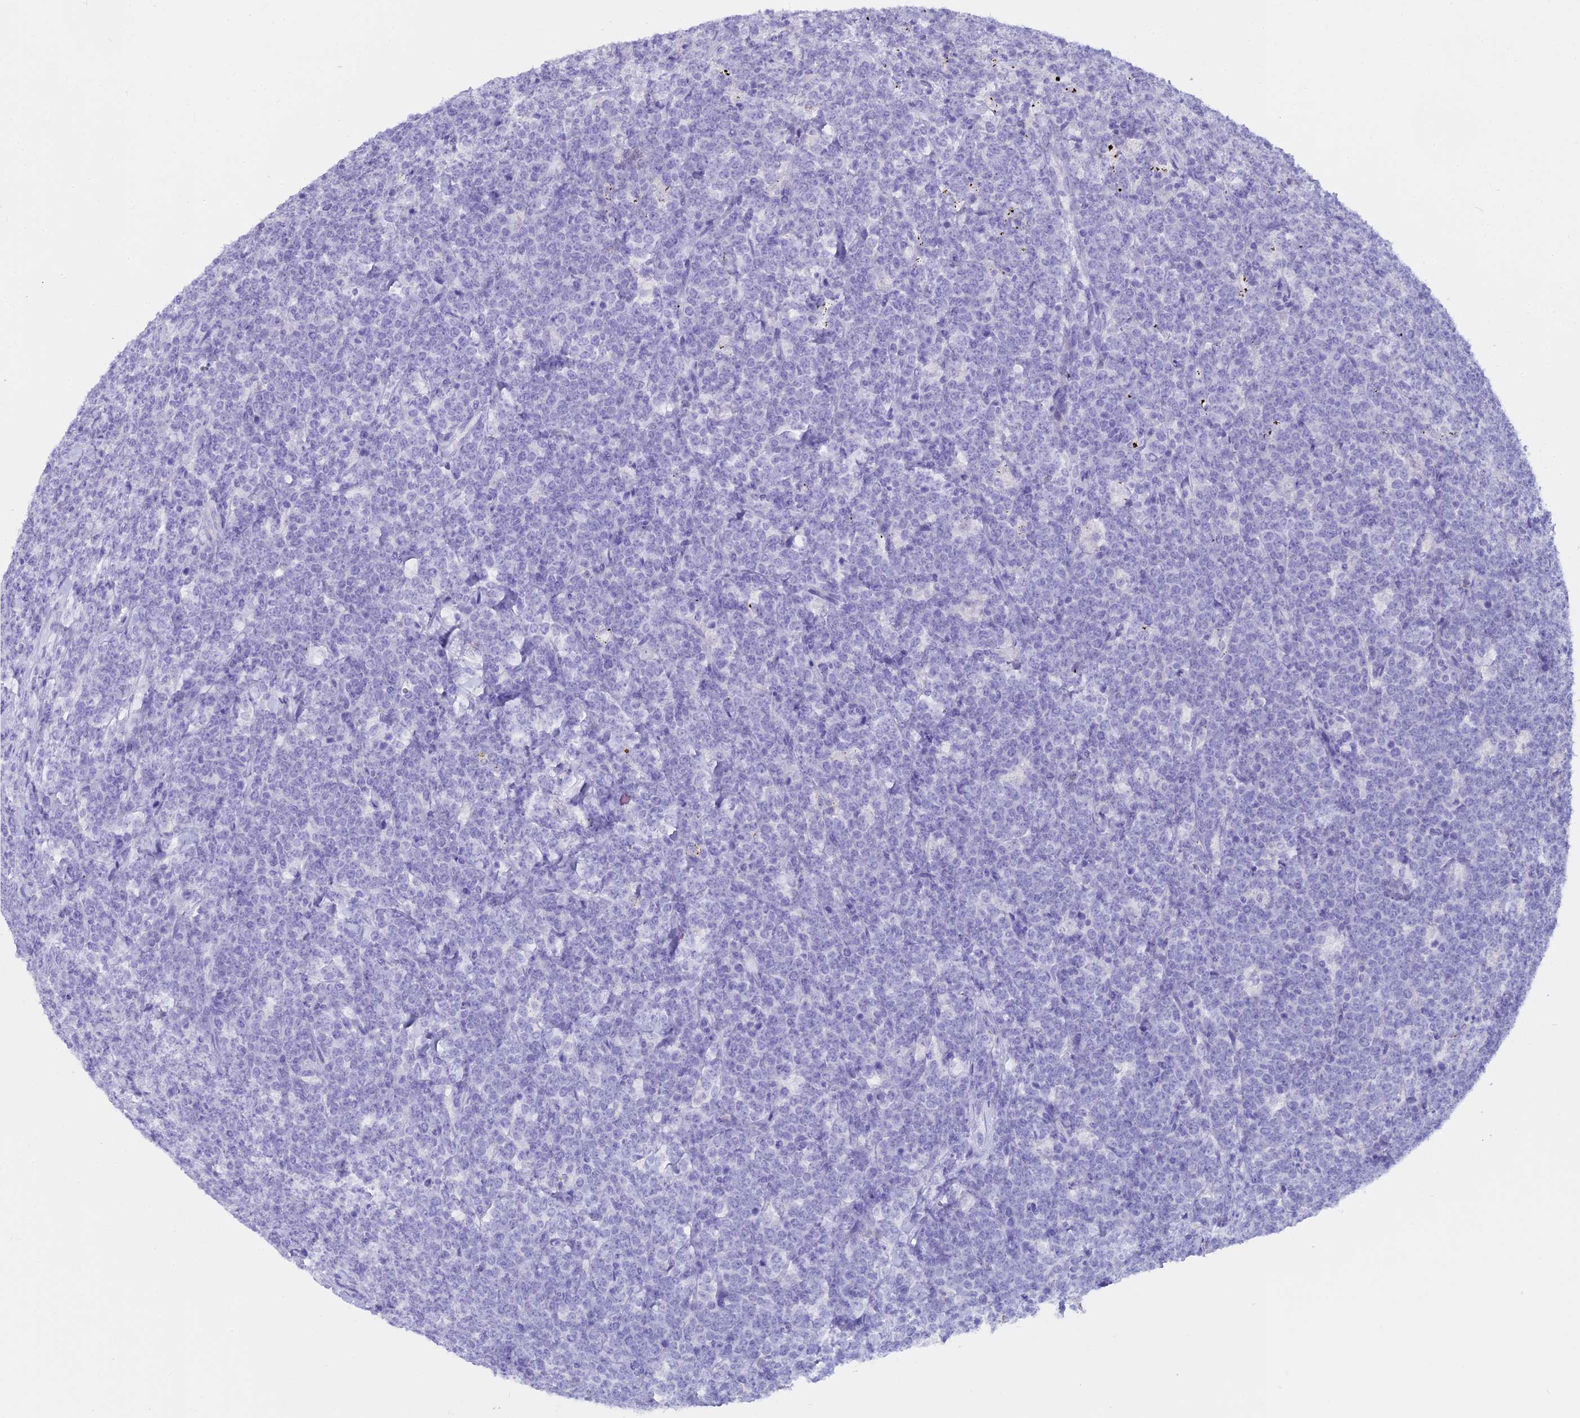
{"staining": {"intensity": "negative", "quantity": "none", "location": "none"}, "tissue": "lymphoma", "cell_type": "Tumor cells", "image_type": "cancer", "snomed": [{"axis": "morphology", "description": "Malignant lymphoma, non-Hodgkin's type, High grade"}, {"axis": "topography", "description": "Small intestine"}], "caption": "Immunohistochemical staining of lymphoma shows no significant positivity in tumor cells. Nuclei are stained in blue.", "gene": "ALPP", "patient": {"sex": "male", "age": 8}}